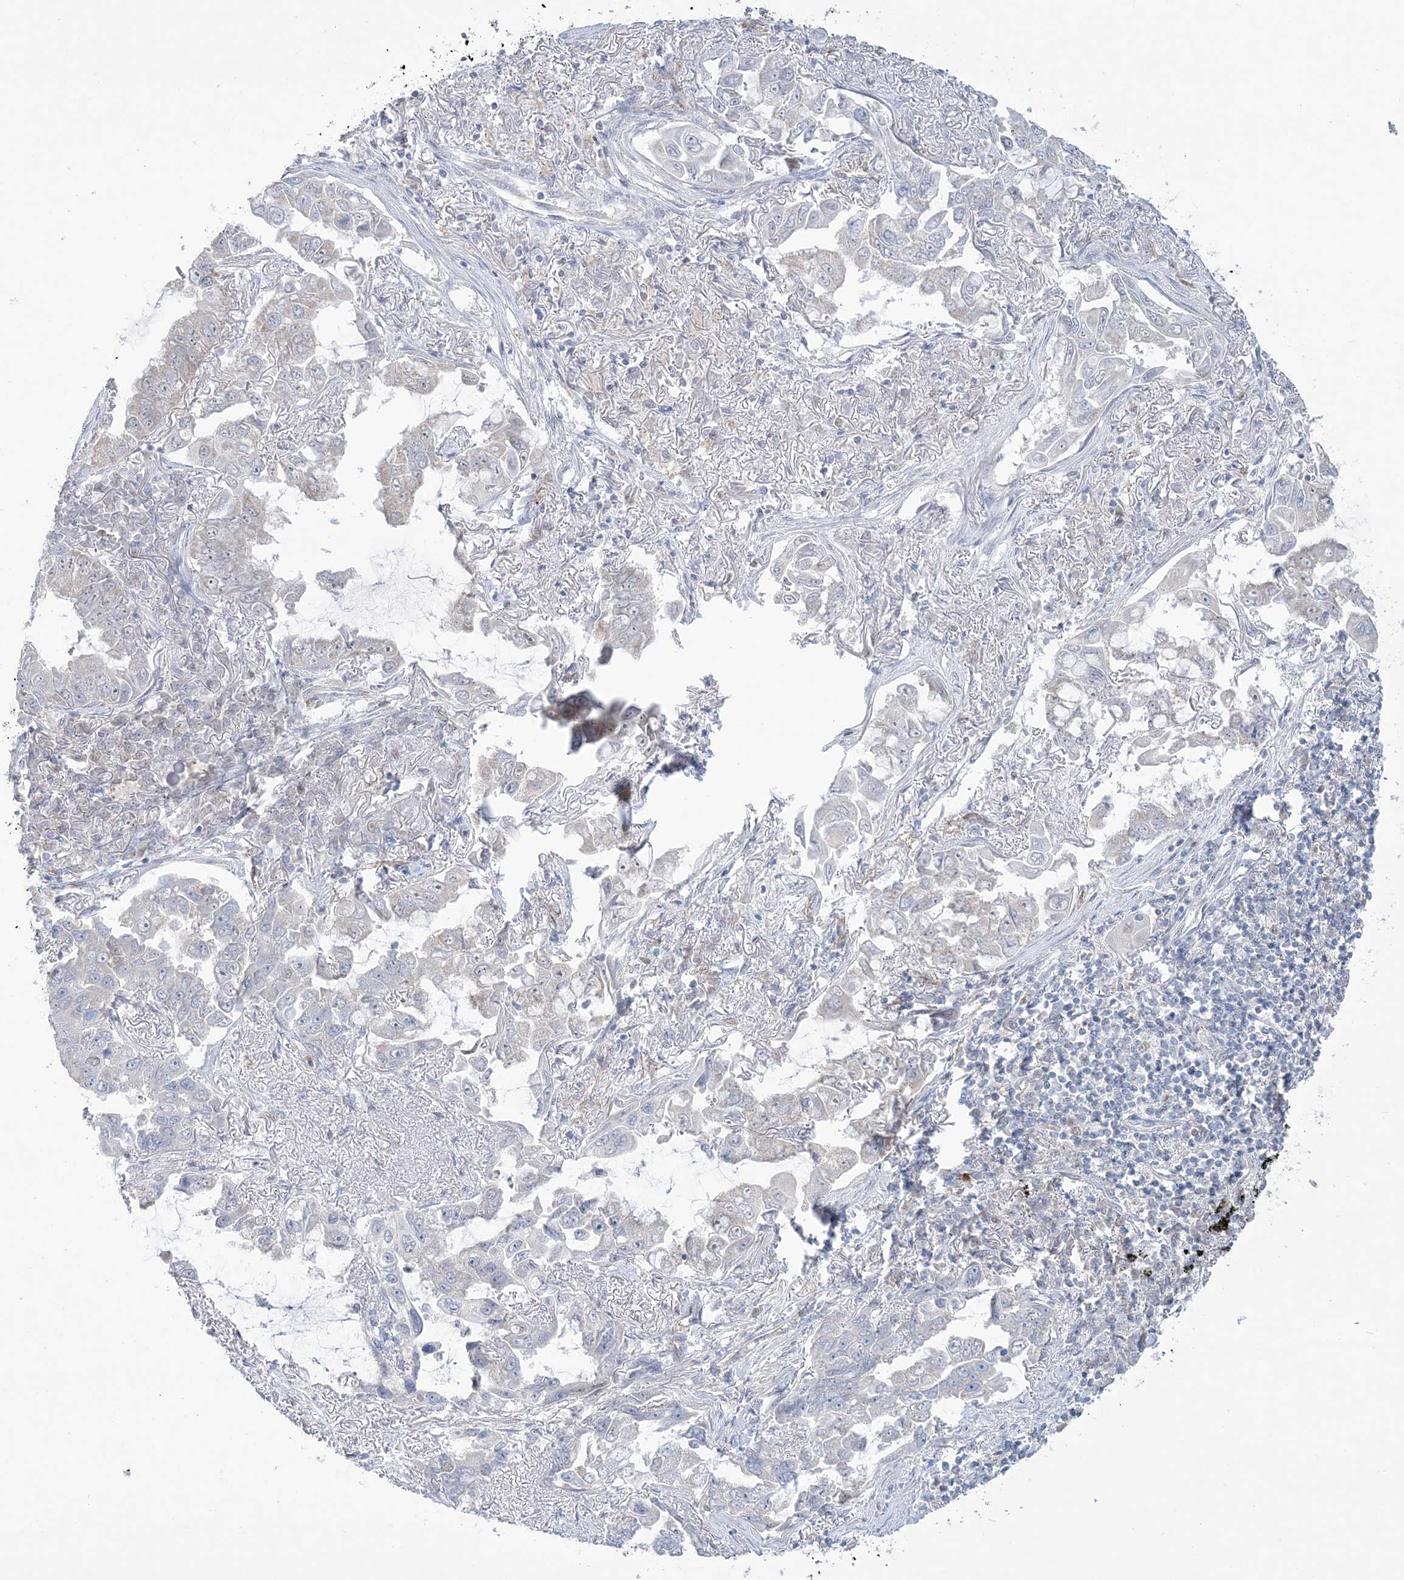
{"staining": {"intensity": "negative", "quantity": "none", "location": "none"}, "tissue": "lung cancer", "cell_type": "Tumor cells", "image_type": "cancer", "snomed": [{"axis": "morphology", "description": "Adenocarcinoma, NOS"}, {"axis": "topography", "description": "Lung"}], "caption": "DAB (3,3'-diaminobenzidine) immunohistochemical staining of lung adenocarcinoma shows no significant positivity in tumor cells.", "gene": "FARSB", "patient": {"sex": "male", "age": 64}}